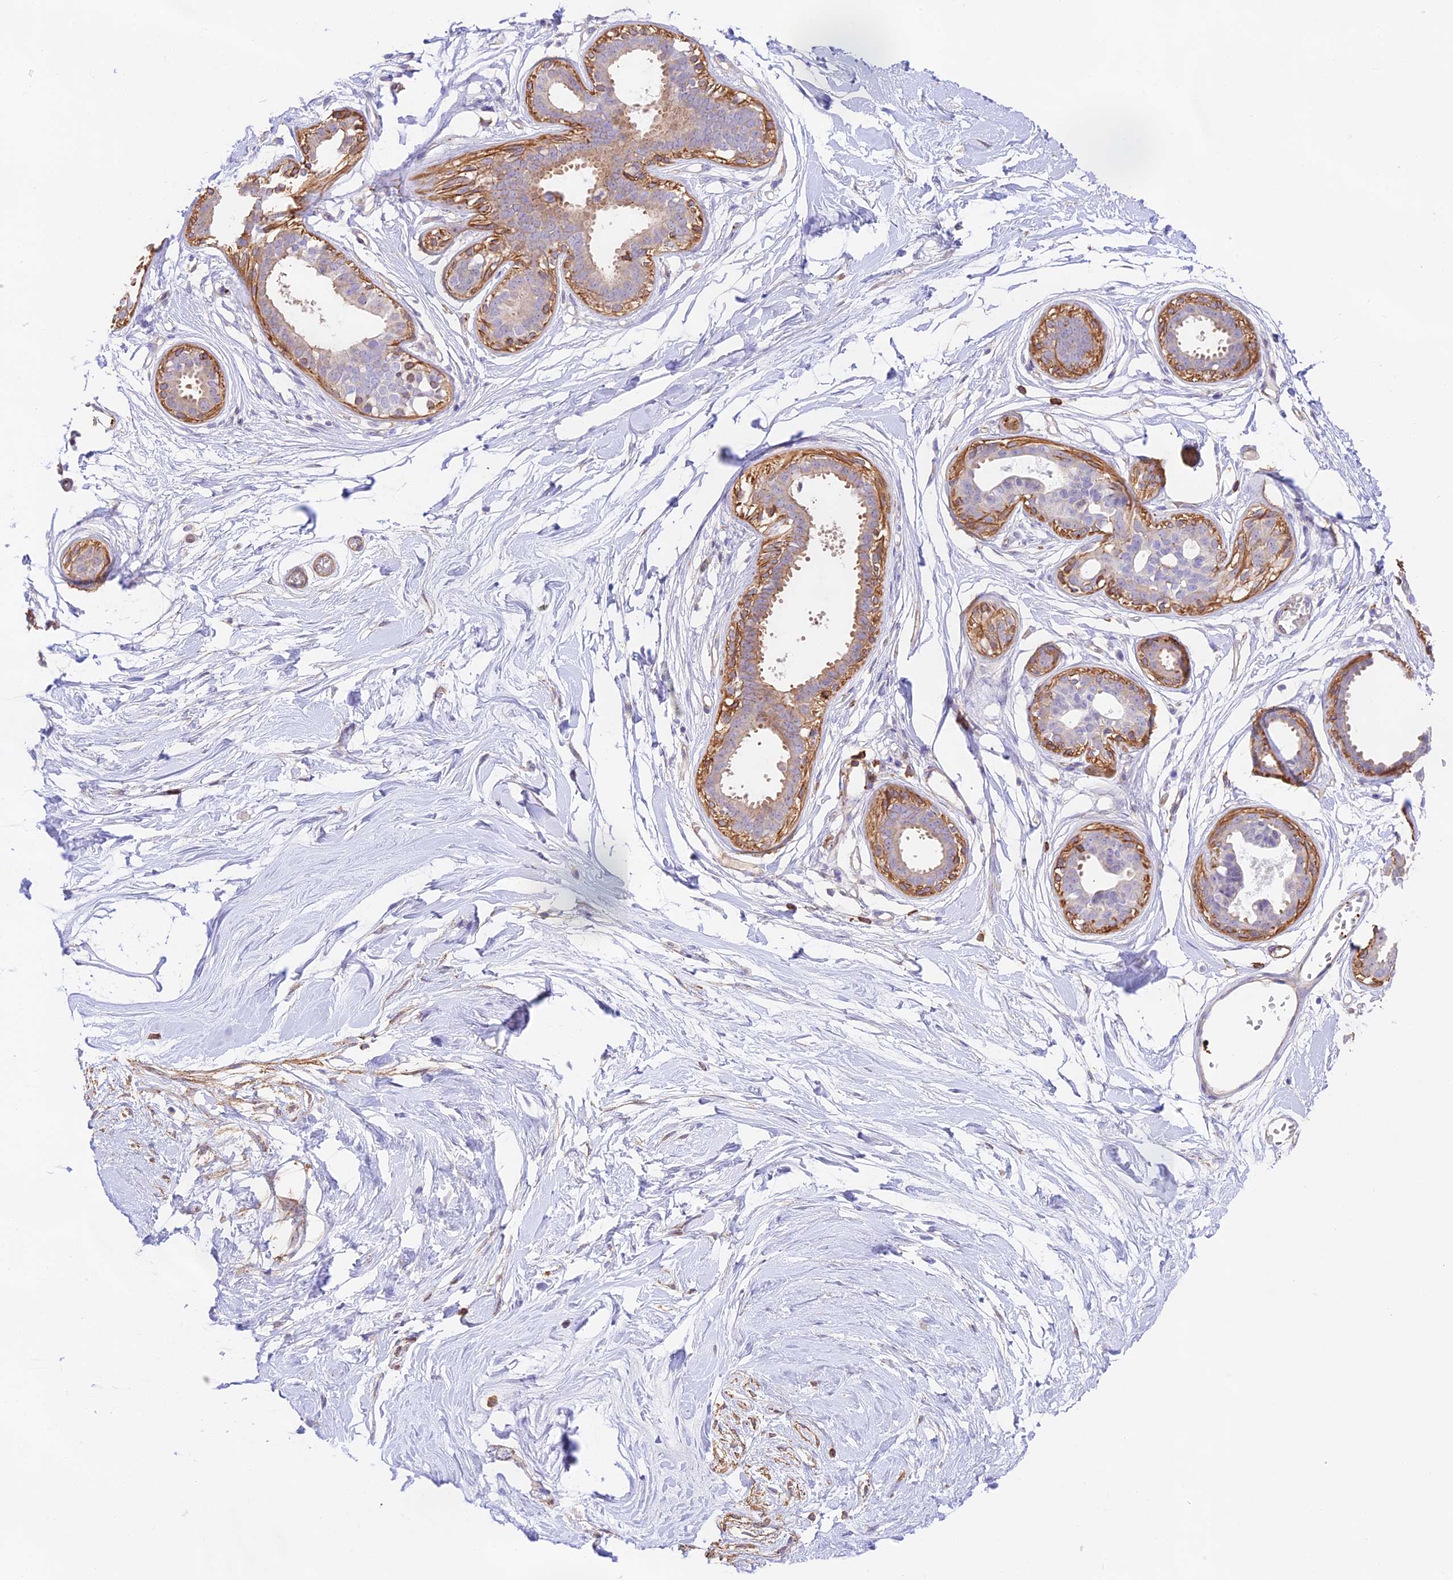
{"staining": {"intensity": "negative", "quantity": "none", "location": "none"}, "tissue": "breast", "cell_type": "Adipocytes", "image_type": "normal", "snomed": [{"axis": "morphology", "description": "Normal tissue, NOS"}, {"axis": "topography", "description": "Breast"}], "caption": "IHC photomicrograph of unremarkable human breast stained for a protein (brown), which displays no positivity in adipocytes.", "gene": "DENND1C", "patient": {"sex": "female", "age": 45}}